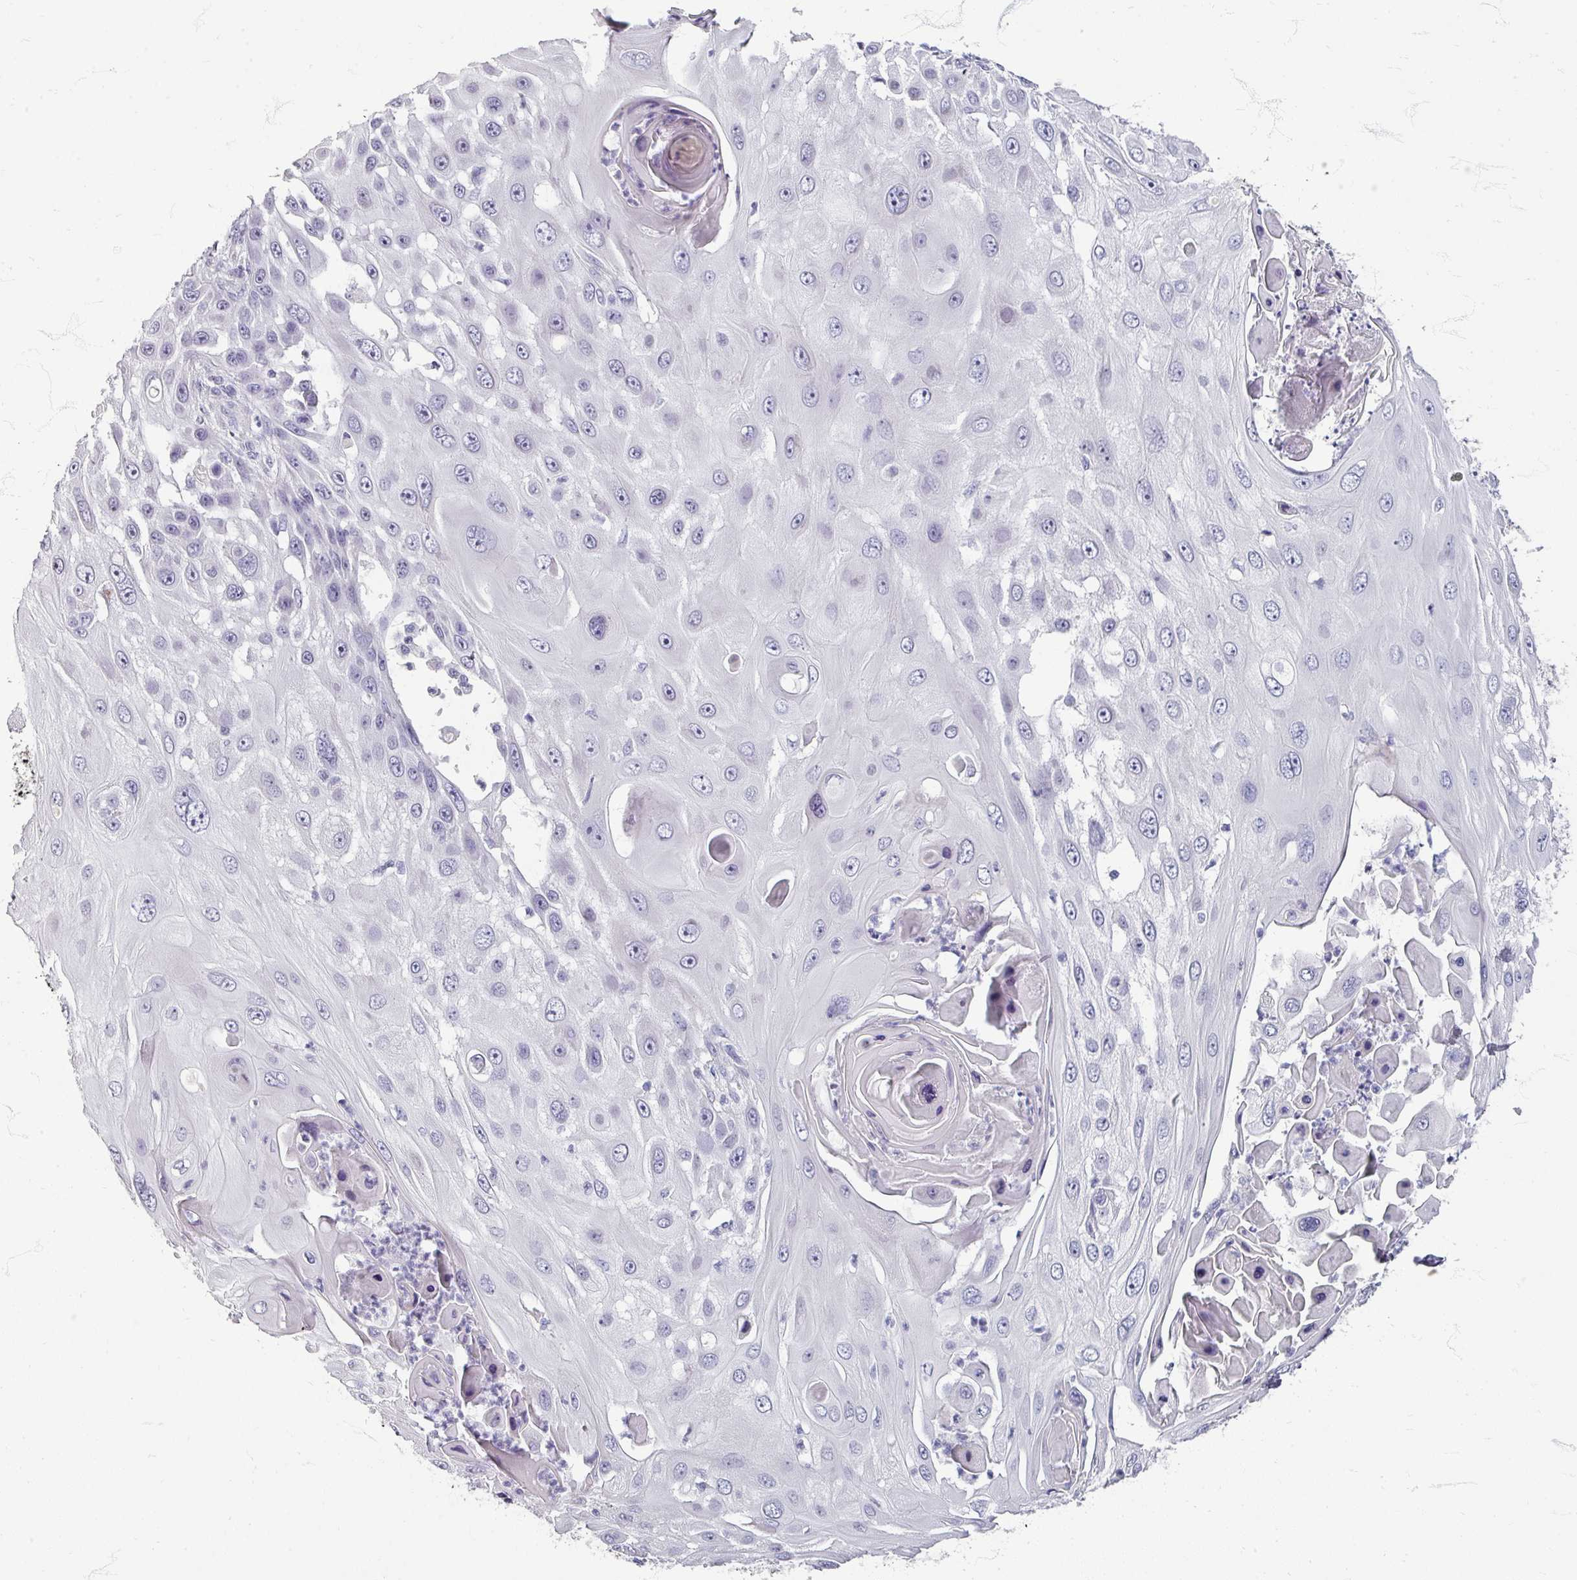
{"staining": {"intensity": "negative", "quantity": "none", "location": "none"}, "tissue": "skin cancer", "cell_type": "Tumor cells", "image_type": "cancer", "snomed": [{"axis": "morphology", "description": "Squamous cell carcinoma, NOS"}, {"axis": "topography", "description": "Skin"}], "caption": "This micrograph is of squamous cell carcinoma (skin) stained with IHC to label a protein in brown with the nuclei are counter-stained blue. There is no expression in tumor cells.", "gene": "ZNF878", "patient": {"sex": "female", "age": 44}}